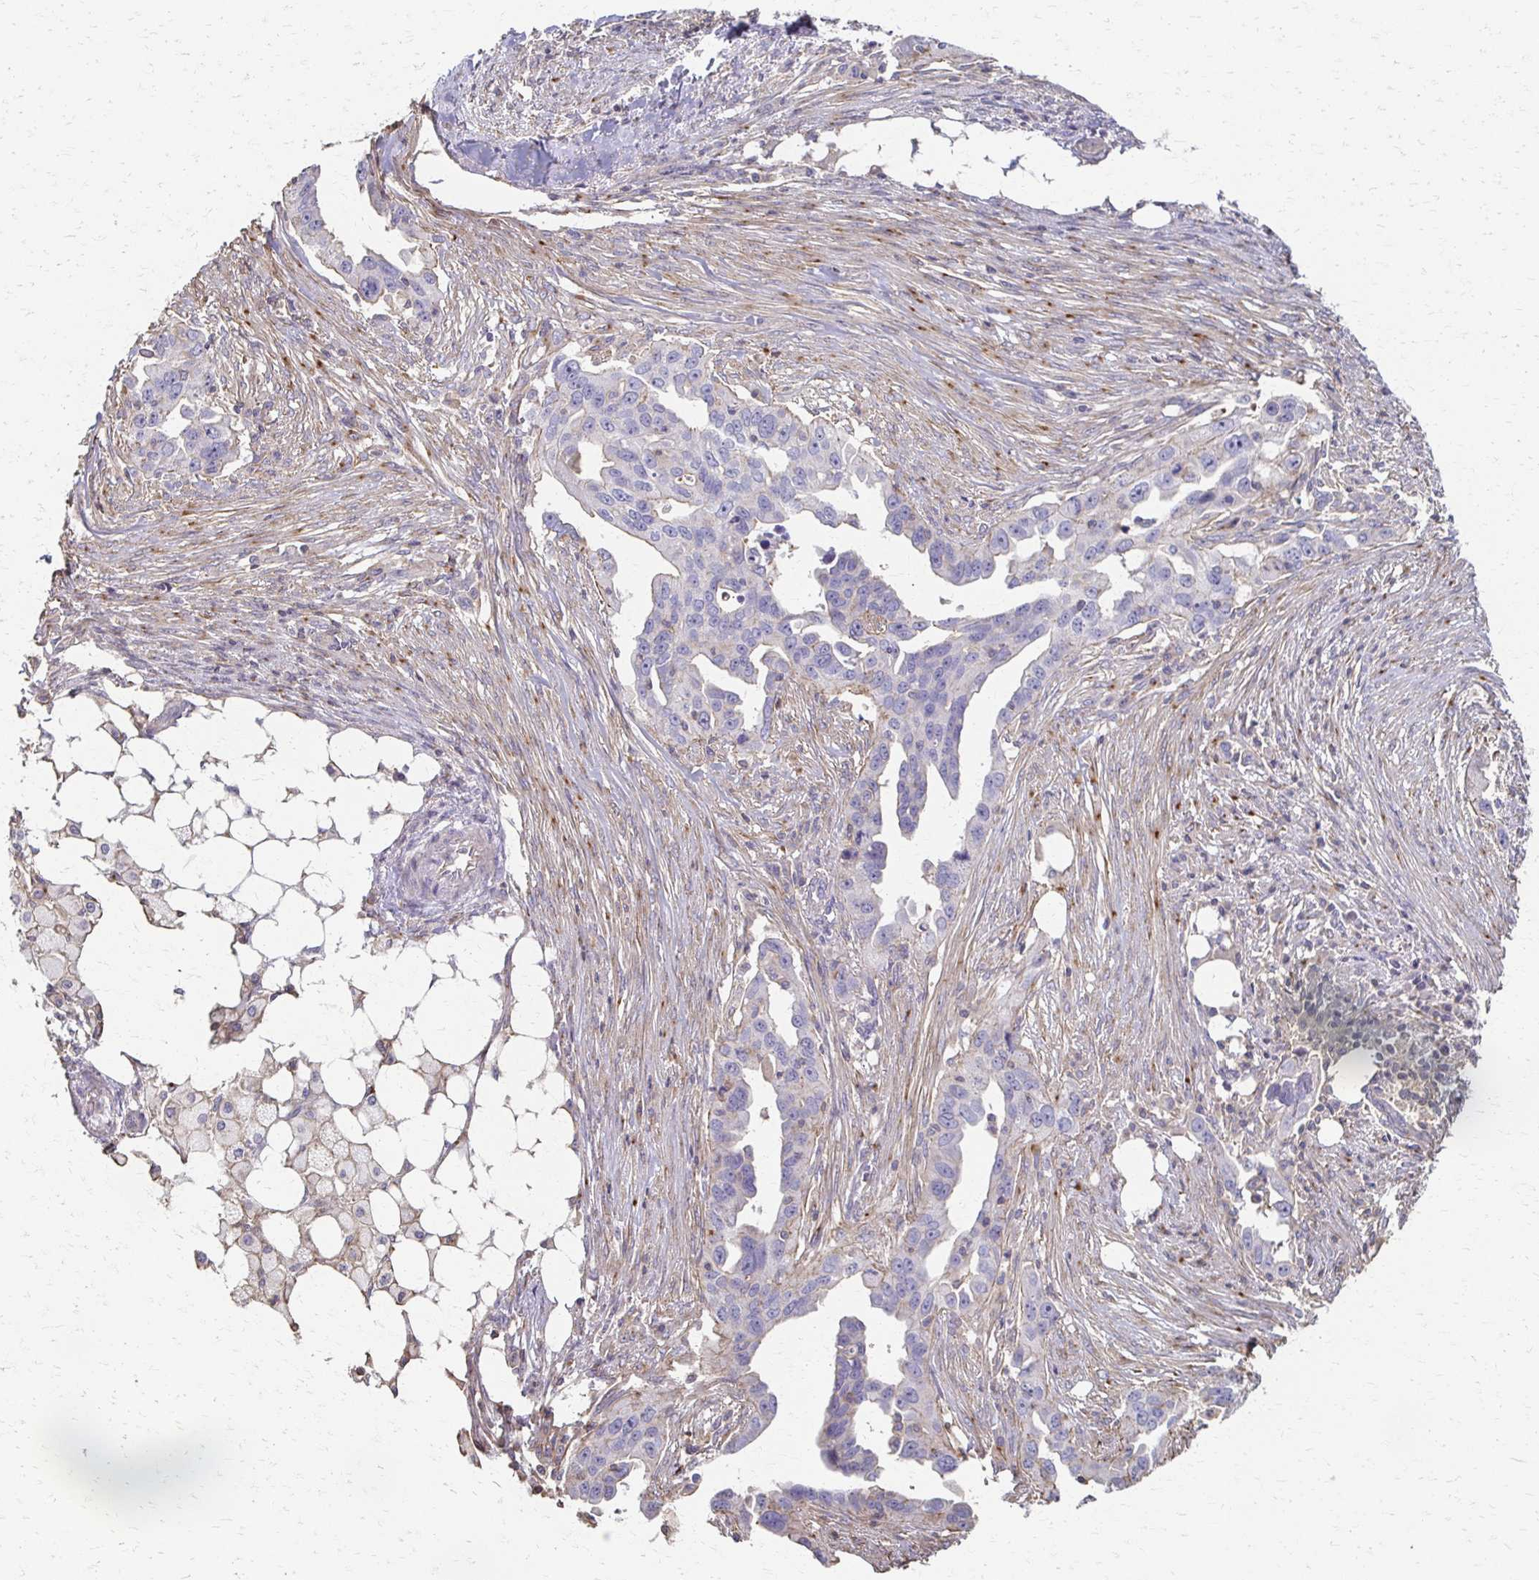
{"staining": {"intensity": "negative", "quantity": "none", "location": "none"}, "tissue": "ovarian cancer", "cell_type": "Tumor cells", "image_type": "cancer", "snomed": [{"axis": "morphology", "description": "Carcinoma, endometroid"}, {"axis": "morphology", "description": "Cystadenocarcinoma, serous, NOS"}, {"axis": "topography", "description": "Ovary"}], "caption": "This is an immunohistochemistry (IHC) photomicrograph of human ovarian cancer (serous cystadenocarcinoma). There is no staining in tumor cells.", "gene": "C1QTNF7", "patient": {"sex": "female", "age": 45}}